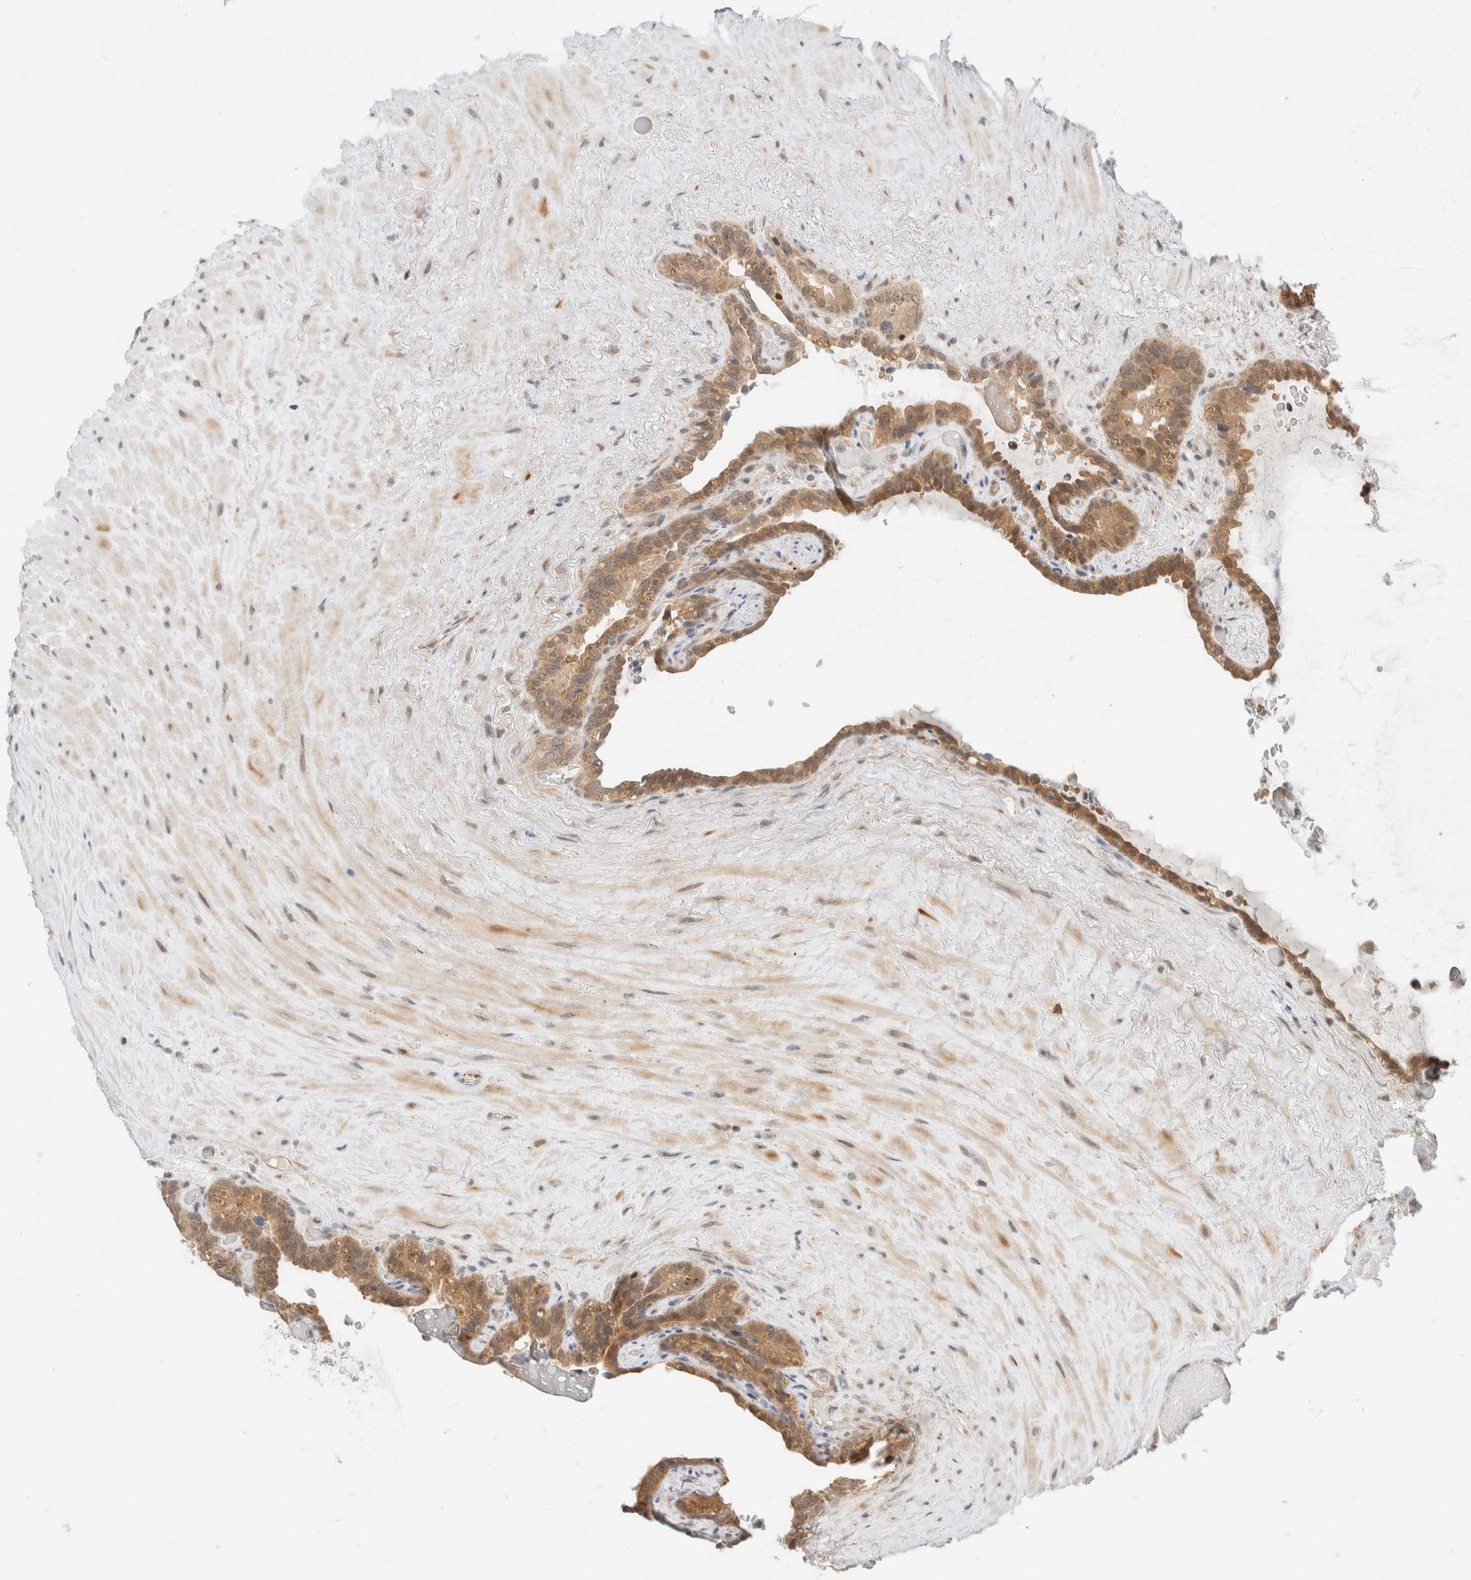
{"staining": {"intensity": "moderate", "quantity": "25%-75%", "location": "cytoplasmic/membranous"}, "tissue": "seminal vesicle", "cell_type": "Glandular cells", "image_type": "normal", "snomed": [{"axis": "morphology", "description": "Normal tissue, NOS"}, {"axis": "topography", "description": "Seminal veicle"}], "caption": "The histopathology image reveals a brown stain indicating the presence of a protein in the cytoplasmic/membranous of glandular cells in seminal vesicle. The protein of interest is shown in brown color, while the nuclei are stained blue.", "gene": "C8orf76", "patient": {"sex": "male", "age": 80}}